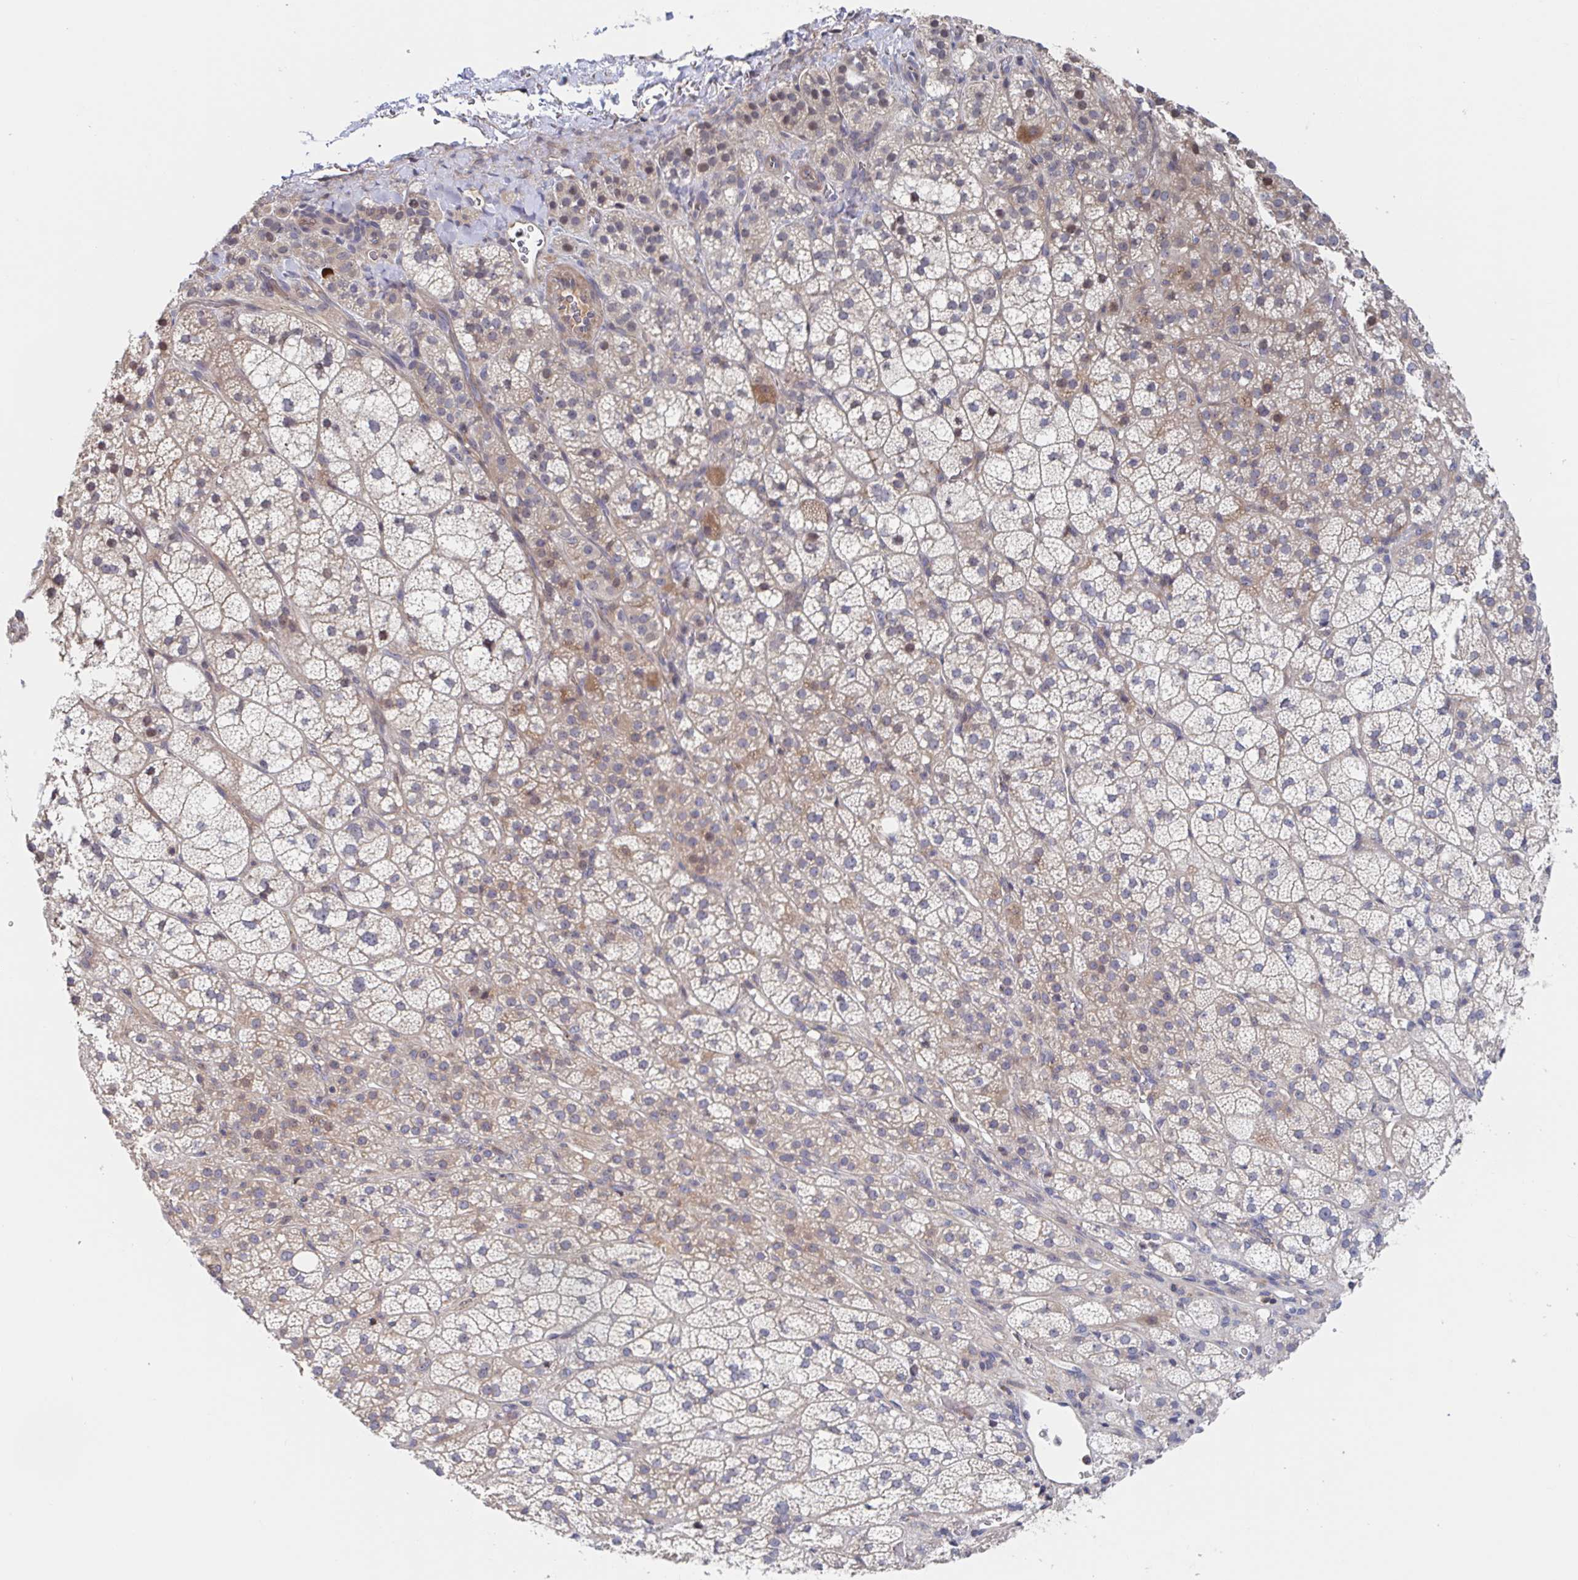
{"staining": {"intensity": "moderate", "quantity": "25%-75%", "location": "cytoplasmic/membranous"}, "tissue": "adrenal gland", "cell_type": "Glandular cells", "image_type": "normal", "snomed": [{"axis": "morphology", "description": "Normal tissue, NOS"}, {"axis": "topography", "description": "Adrenal gland"}], "caption": "Adrenal gland stained with a brown dye exhibits moderate cytoplasmic/membranous positive staining in about 25%-75% of glandular cells.", "gene": "DHRS12", "patient": {"sex": "female", "age": 60}}